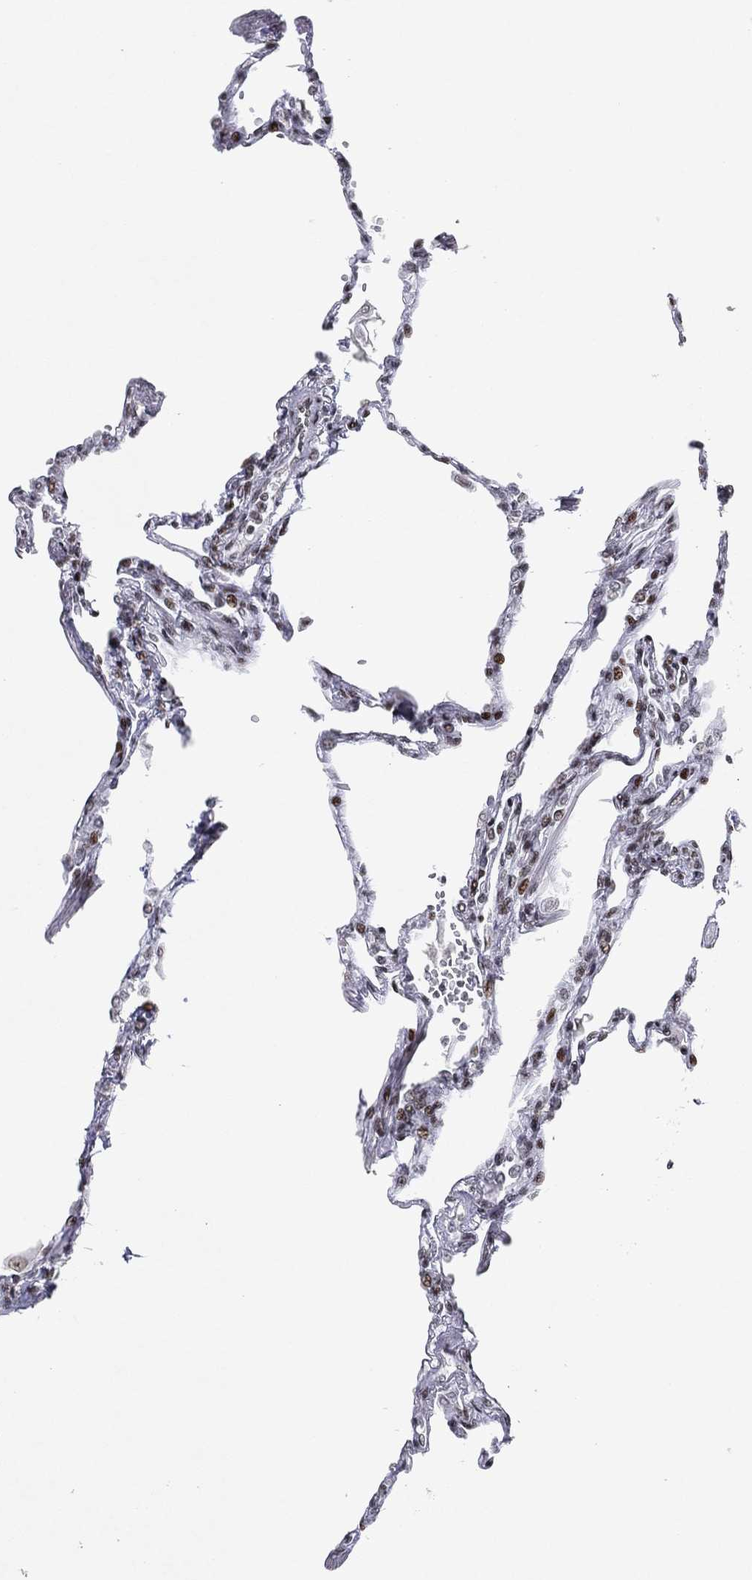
{"staining": {"intensity": "strong", "quantity": "25%-75%", "location": "nuclear"}, "tissue": "lung", "cell_type": "Alveolar cells", "image_type": "normal", "snomed": [{"axis": "morphology", "description": "Normal tissue, NOS"}, {"axis": "topography", "description": "Lung"}], "caption": "DAB immunohistochemical staining of unremarkable human lung reveals strong nuclear protein staining in approximately 25%-75% of alveolar cells.", "gene": "RTF1", "patient": {"sex": "male", "age": 78}}